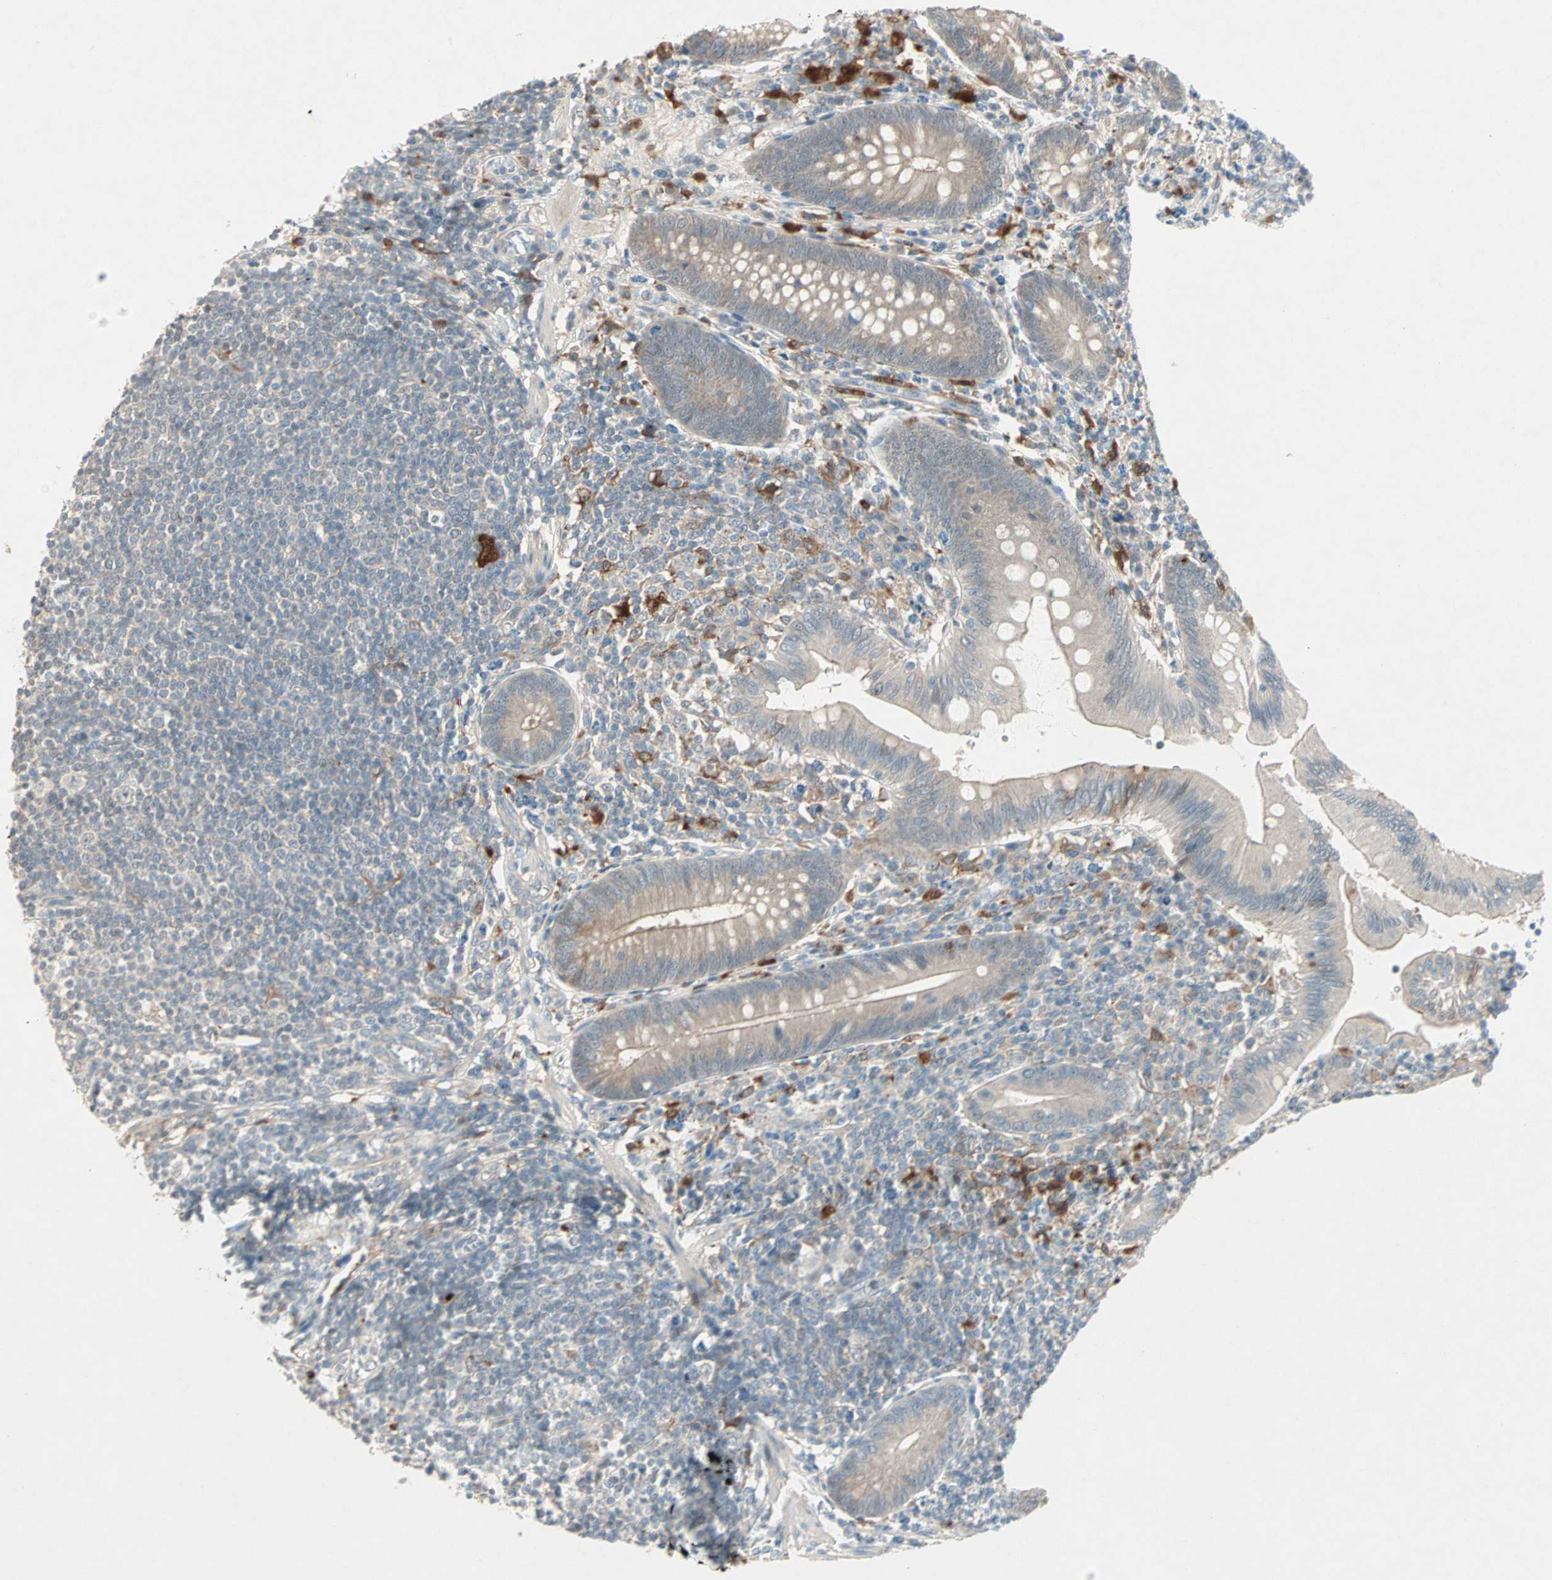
{"staining": {"intensity": "weak", "quantity": ">75%", "location": "cytoplasmic/membranous"}, "tissue": "appendix", "cell_type": "Glandular cells", "image_type": "normal", "snomed": [{"axis": "morphology", "description": "Normal tissue, NOS"}, {"axis": "morphology", "description": "Inflammation, NOS"}, {"axis": "topography", "description": "Appendix"}], "caption": "IHC photomicrograph of benign human appendix stained for a protein (brown), which reveals low levels of weak cytoplasmic/membranous staining in approximately >75% of glandular cells.", "gene": "RTL6", "patient": {"sex": "male", "age": 46}}